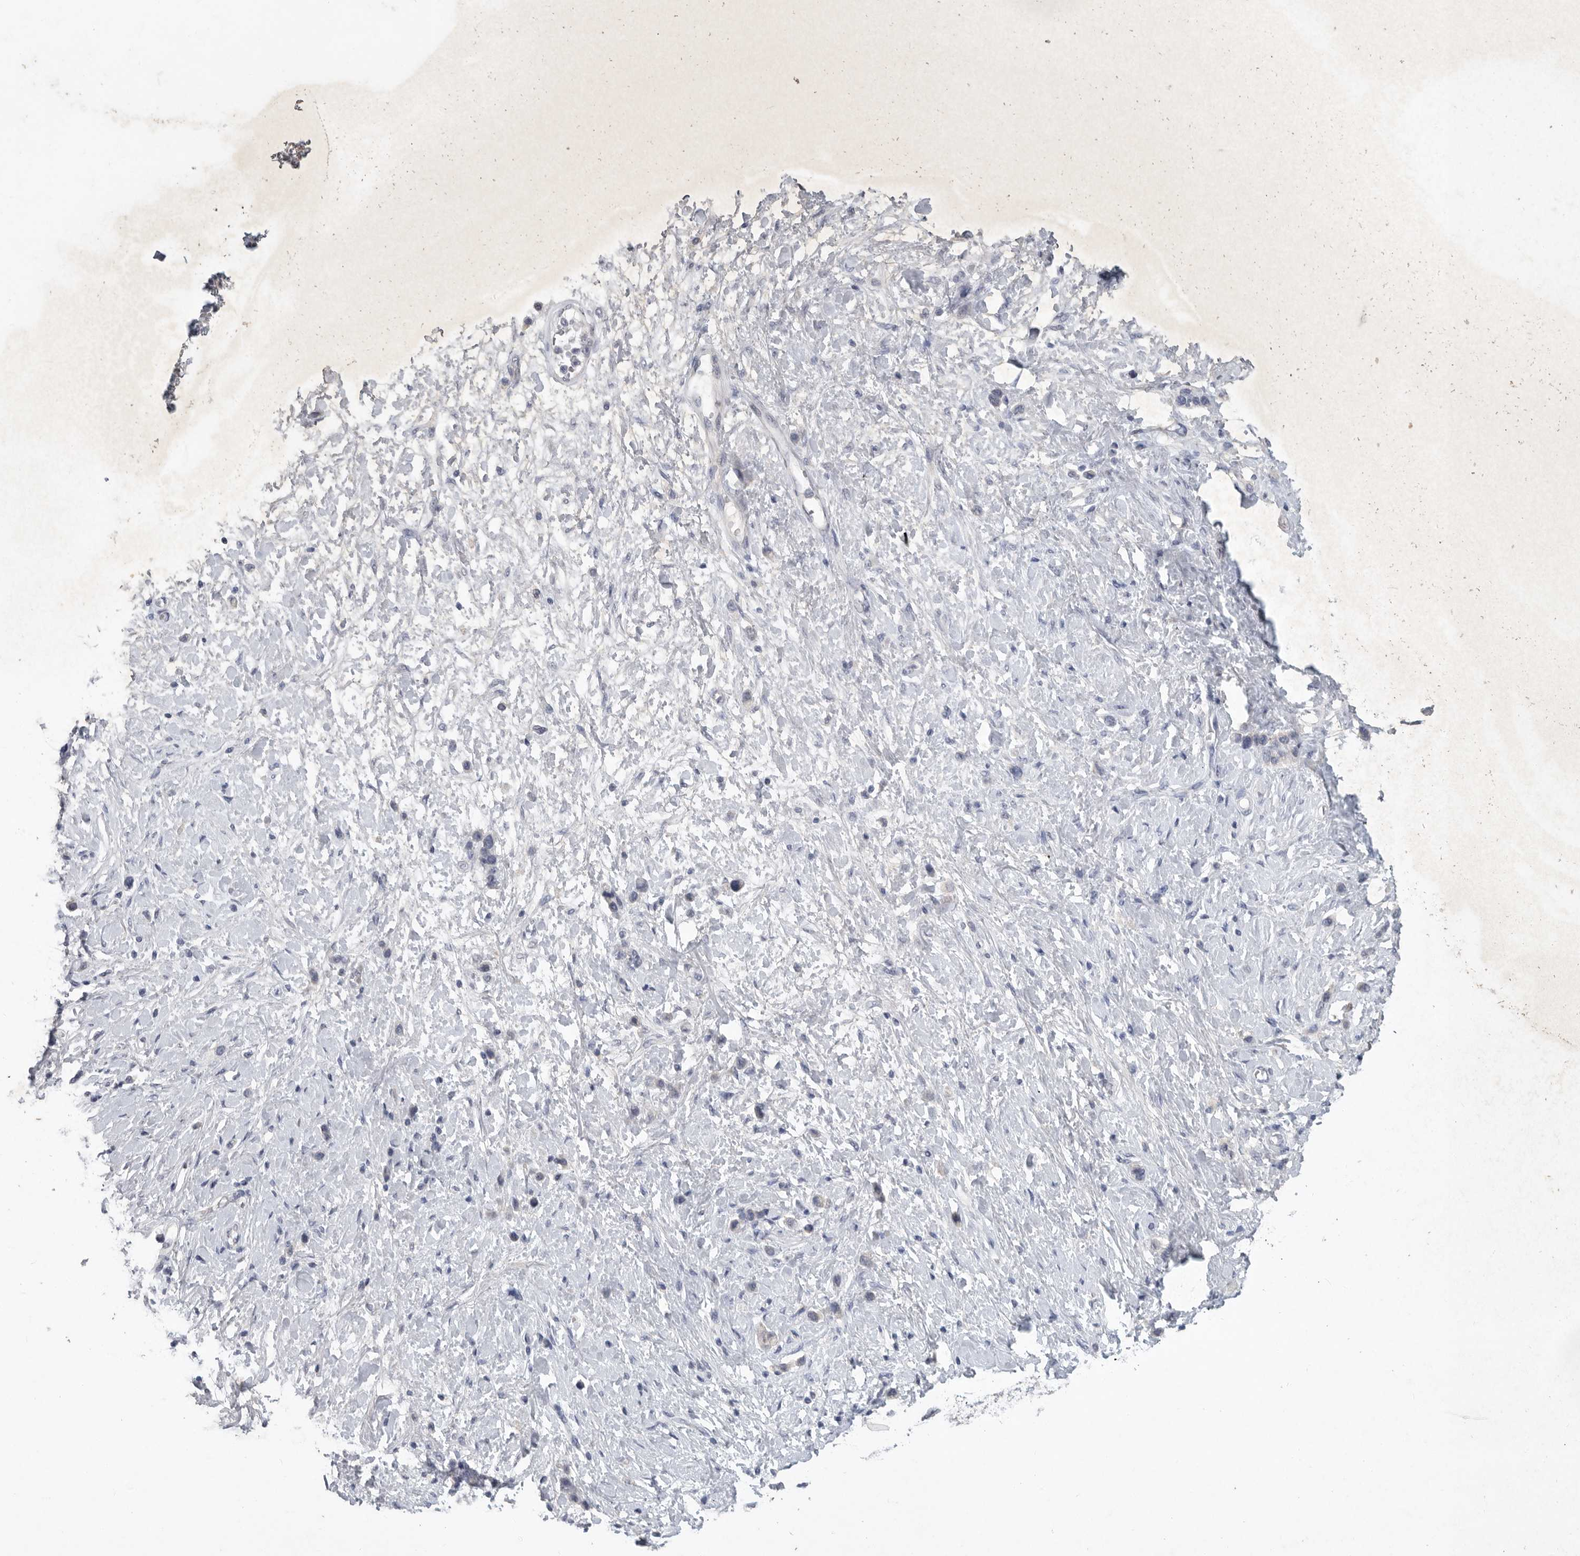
{"staining": {"intensity": "negative", "quantity": "none", "location": "none"}, "tissue": "stomach cancer", "cell_type": "Tumor cells", "image_type": "cancer", "snomed": [{"axis": "morphology", "description": "Adenocarcinoma, NOS"}, {"axis": "topography", "description": "Stomach"}], "caption": "Stomach cancer stained for a protein using immunohistochemistry demonstrates no positivity tumor cells.", "gene": "REG4", "patient": {"sex": "female", "age": 65}}